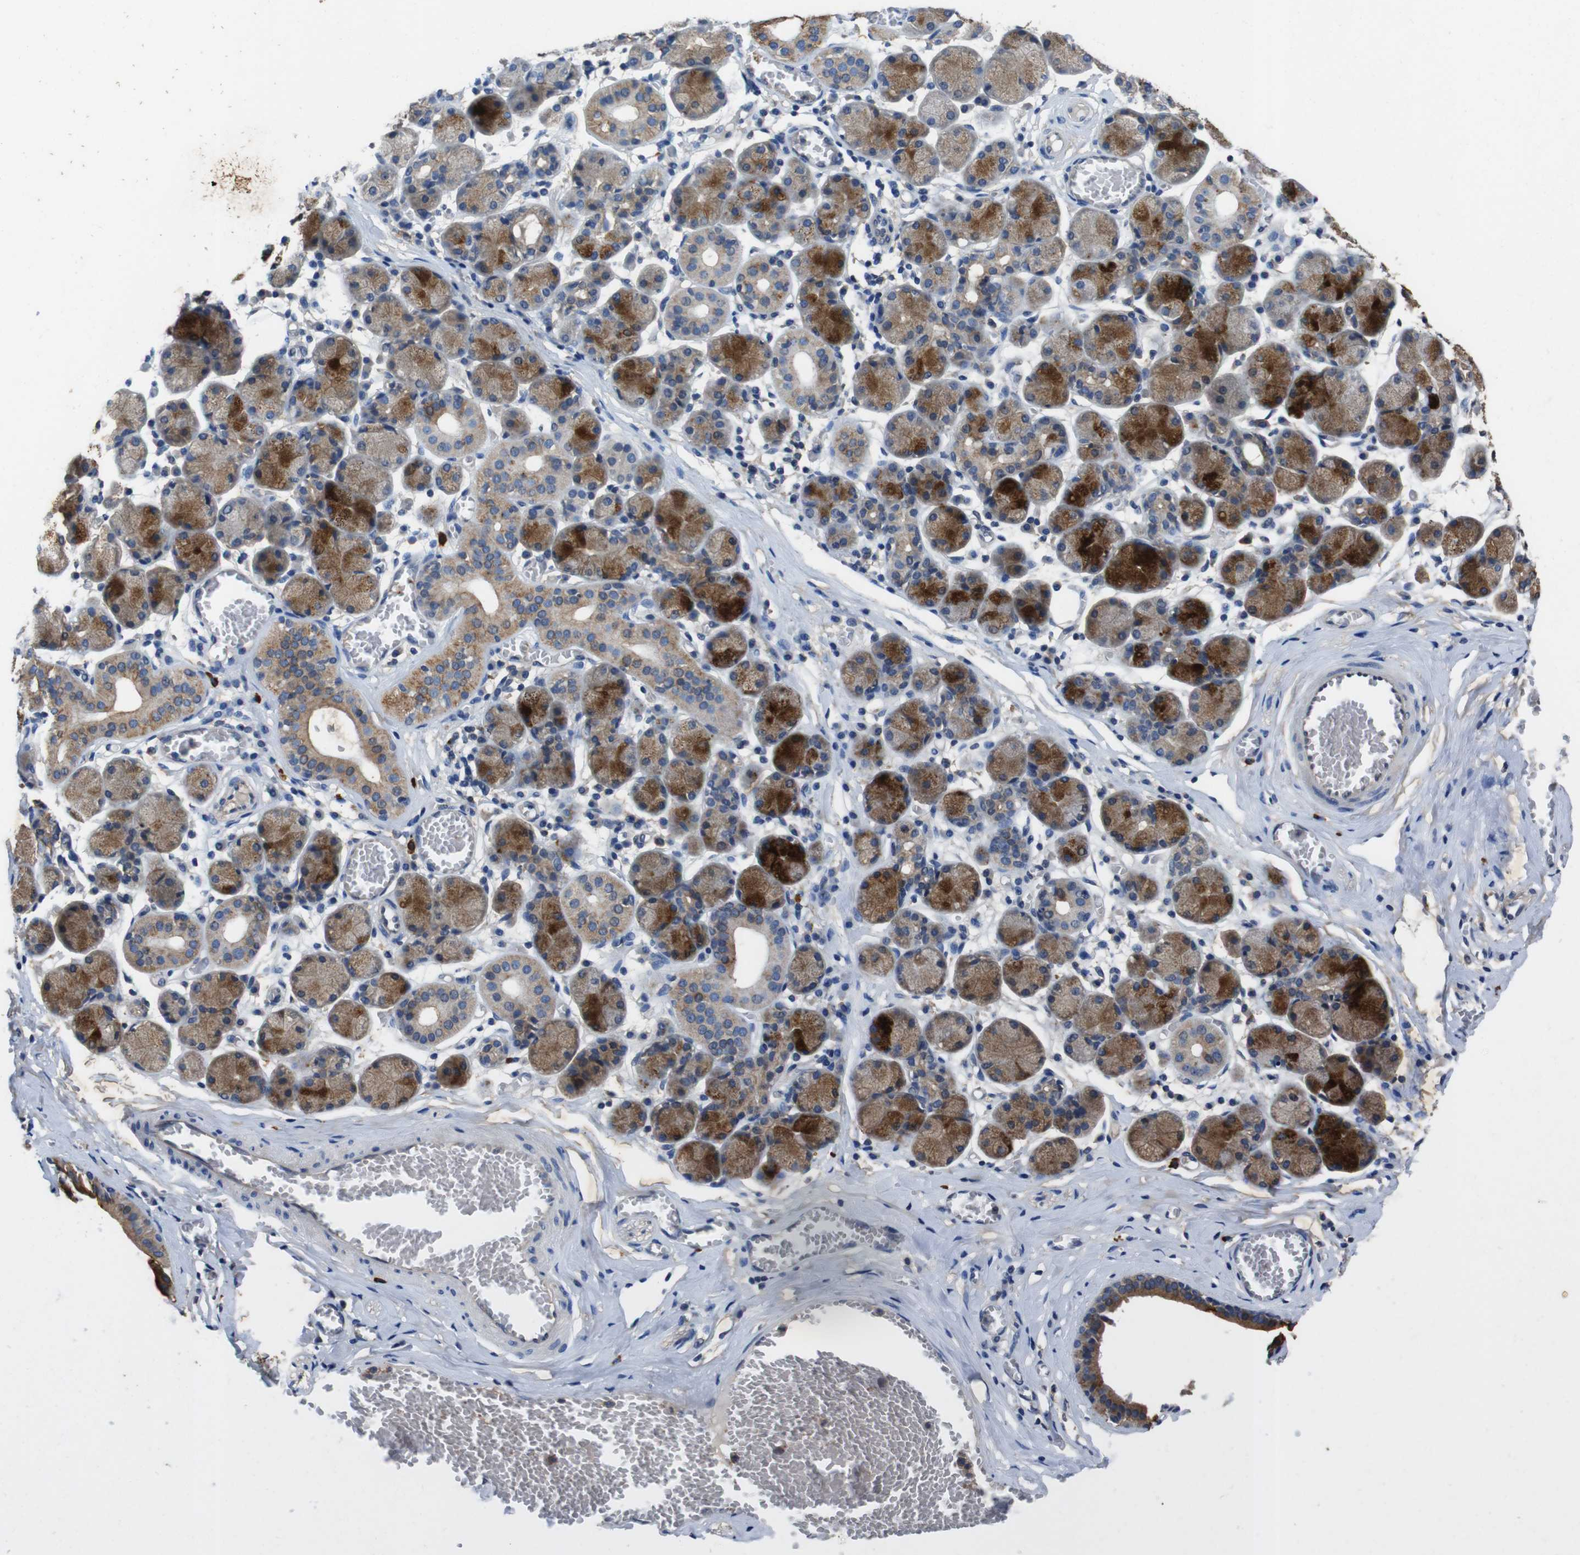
{"staining": {"intensity": "strong", "quantity": "25%-75%", "location": "cytoplasmic/membranous"}, "tissue": "salivary gland", "cell_type": "Glandular cells", "image_type": "normal", "snomed": [{"axis": "morphology", "description": "Normal tissue, NOS"}, {"axis": "topography", "description": "Salivary gland"}], "caption": "Immunohistochemistry (IHC) staining of benign salivary gland, which demonstrates high levels of strong cytoplasmic/membranous positivity in approximately 25%-75% of glandular cells indicating strong cytoplasmic/membranous protein expression. The staining was performed using DAB (3,3'-diaminobenzidine) (brown) for protein detection and nuclei were counterstained in hematoxylin (blue).", "gene": "GLIPR1", "patient": {"sex": "female", "age": 24}}